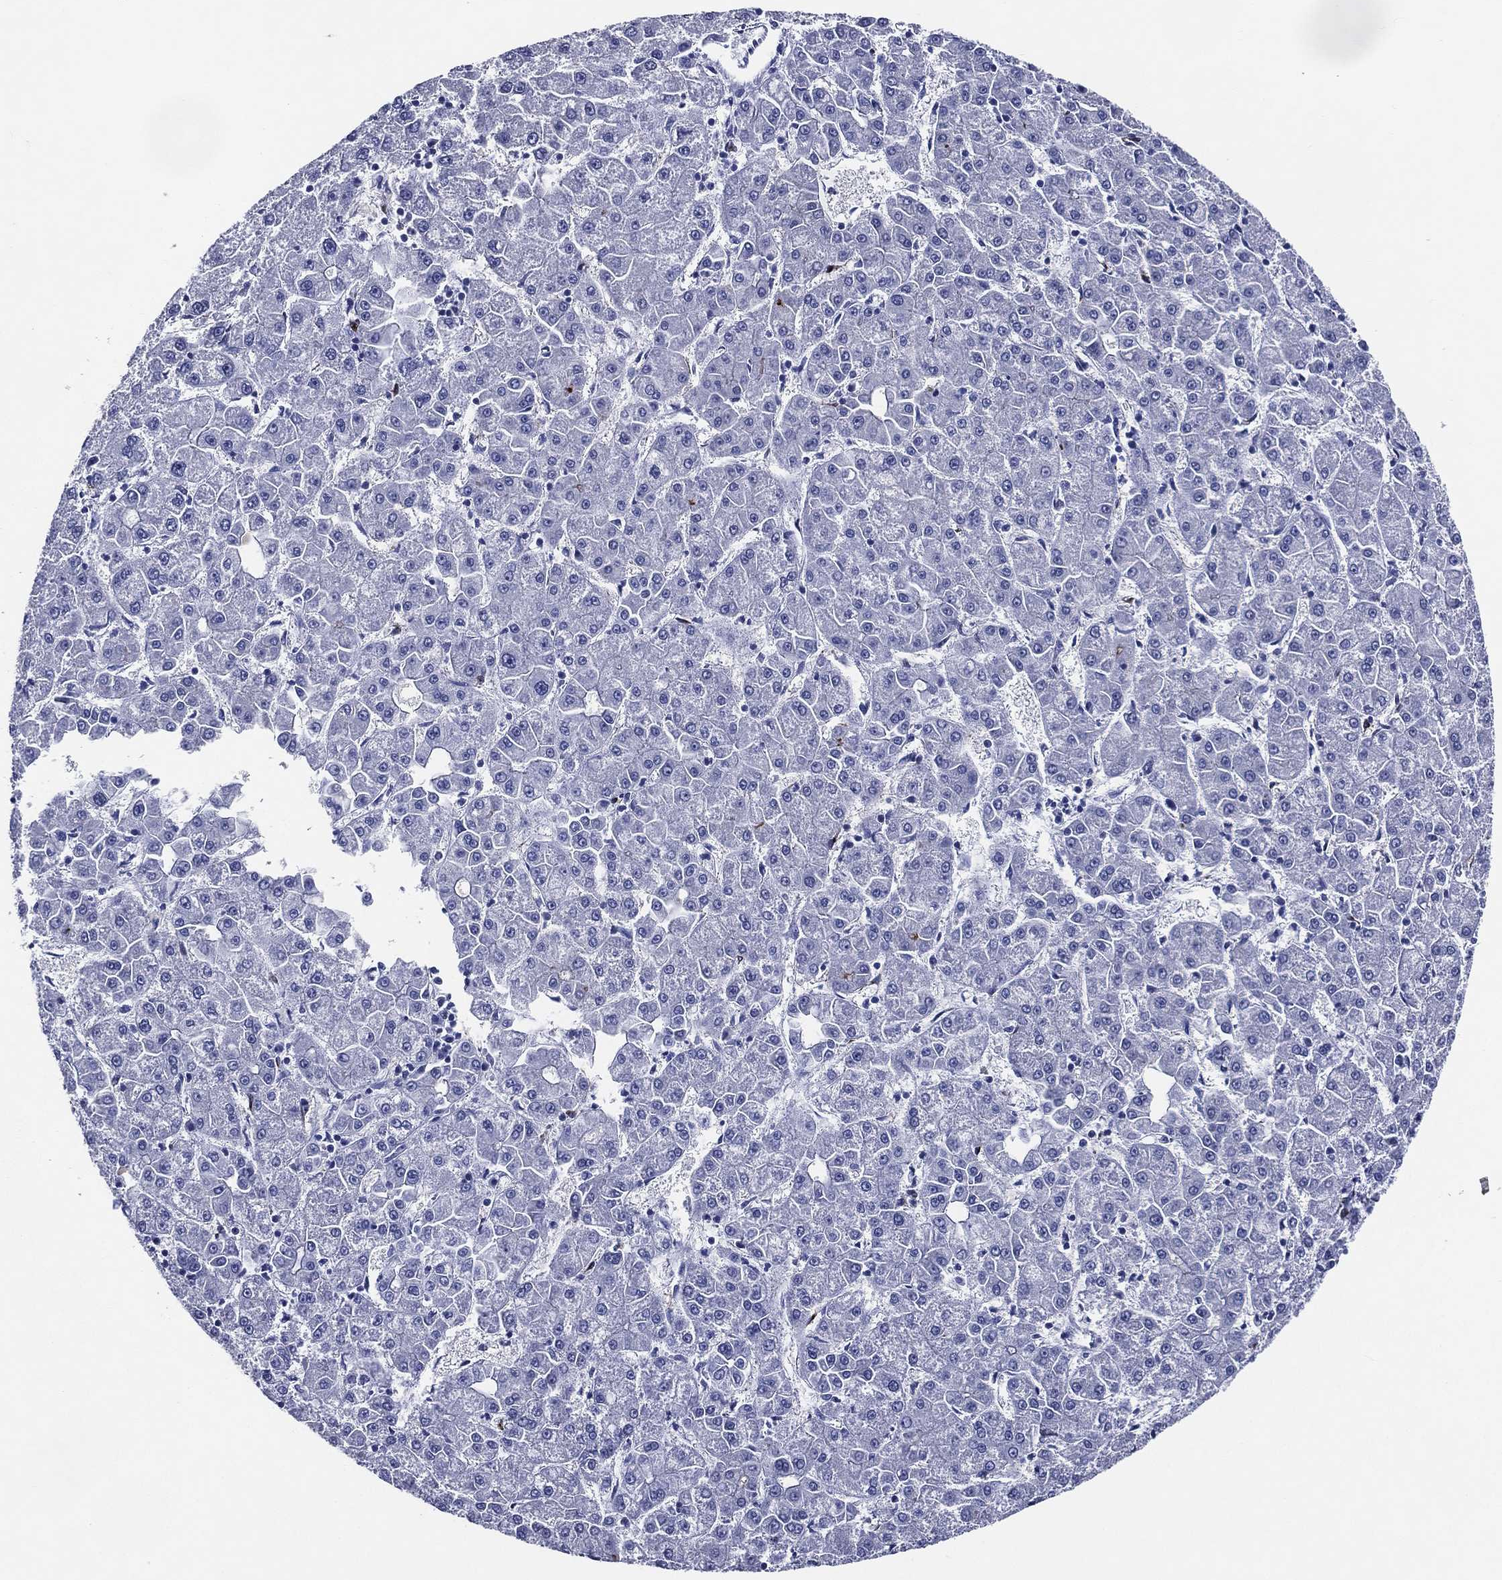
{"staining": {"intensity": "negative", "quantity": "none", "location": "none"}, "tissue": "liver cancer", "cell_type": "Tumor cells", "image_type": "cancer", "snomed": [{"axis": "morphology", "description": "Carcinoma, Hepatocellular, NOS"}, {"axis": "topography", "description": "Liver"}], "caption": "There is no significant staining in tumor cells of liver cancer (hepatocellular carcinoma).", "gene": "ACE2", "patient": {"sex": "male", "age": 73}}